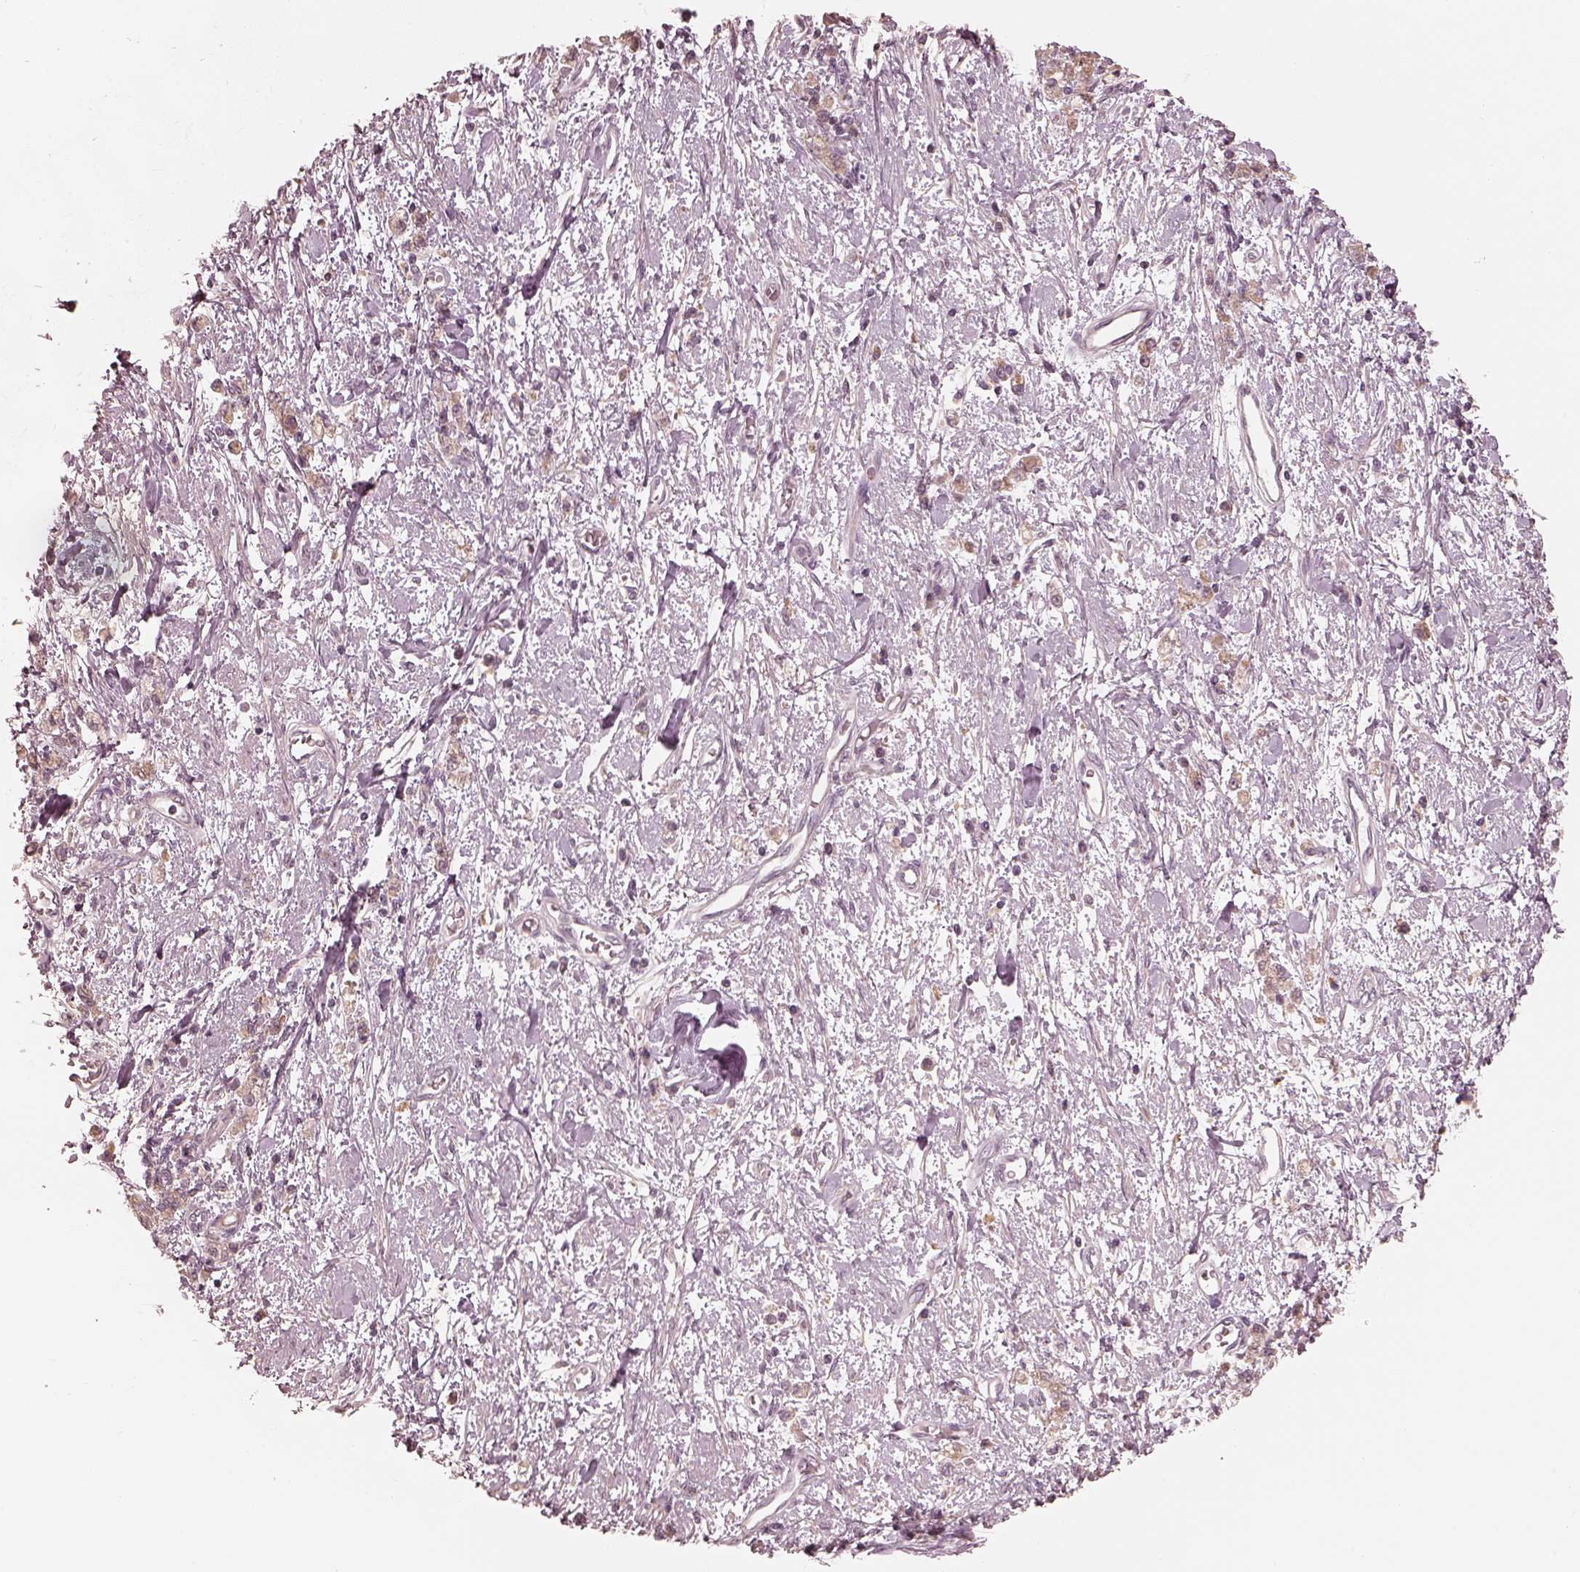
{"staining": {"intensity": "weak", "quantity": "25%-75%", "location": "cytoplasmic/membranous"}, "tissue": "stomach cancer", "cell_type": "Tumor cells", "image_type": "cancer", "snomed": [{"axis": "morphology", "description": "Adenocarcinoma, NOS"}, {"axis": "topography", "description": "Stomach"}], "caption": "High-power microscopy captured an IHC photomicrograph of stomach cancer (adenocarcinoma), revealing weak cytoplasmic/membranous expression in about 25%-75% of tumor cells.", "gene": "SLC25A46", "patient": {"sex": "male", "age": 77}}